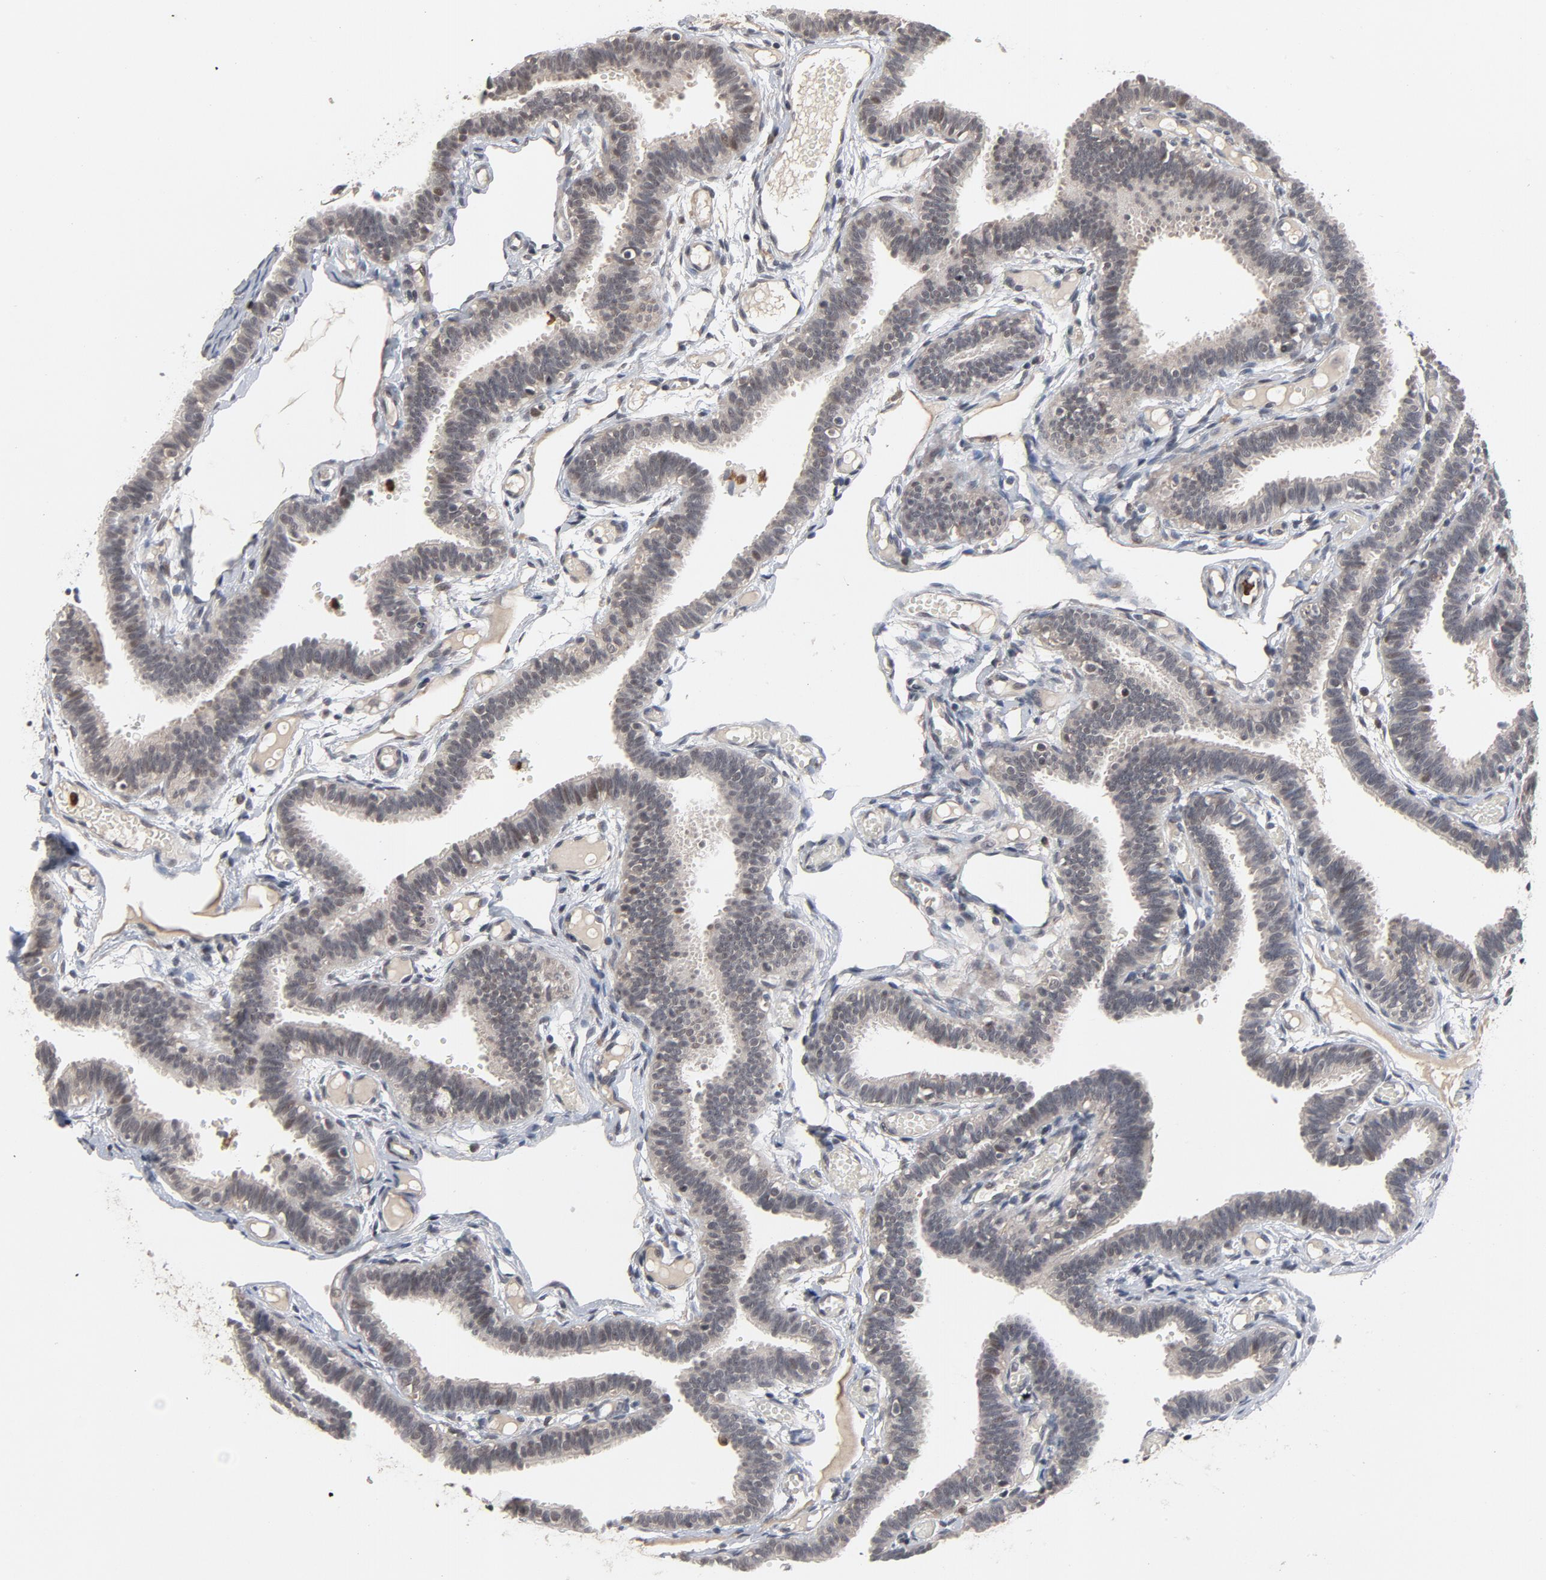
{"staining": {"intensity": "negative", "quantity": "none", "location": "none"}, "tissue": "fallopian tube", "cell_type": "Glandular cells", "image_type": "normal", "snomed": [{"axis": "morphology", "description": "Normal tissue, NOS"}, {"axis": "topography", "description": "Fallopian tube"}], "caption": "IHC of unremarkable human fallopian tube shows no positivity in glandular cells.", "gene": "RTL5", "patient": {"sex": "female", "age": 29}}